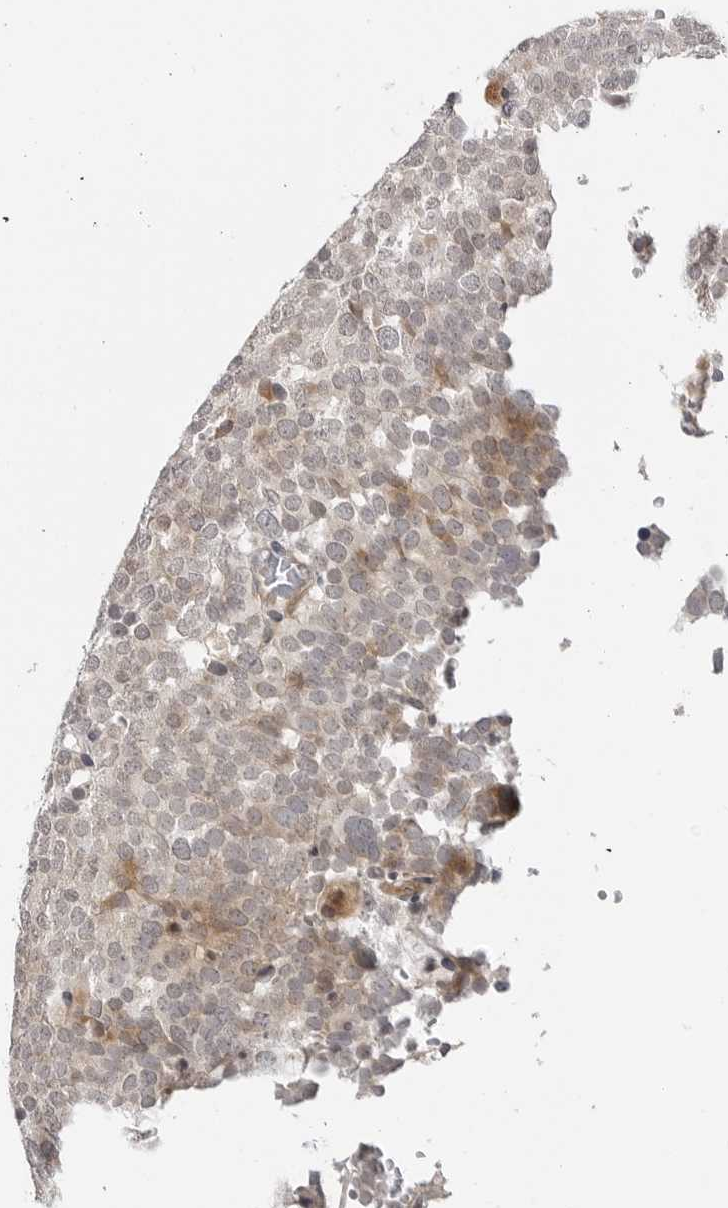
{"staining": {"intensity": "weak", "quantity": "<25%", "location": "cytoplasmic/membranous"}, "tissue": "testis cancer", "cell_type": "Tumor cells", "image_type": "cancer", "snomed": [{"axis": "morphology", "description": "Seminoma, NOS"}, {"axis": "topography", "description": "Testis"}], "caption": "Tumor cells show no significant protein positivity in testis cancer (seminoma).", "gene": "ADAMTS5", "patient": {"sex": "male", "age": 71}}